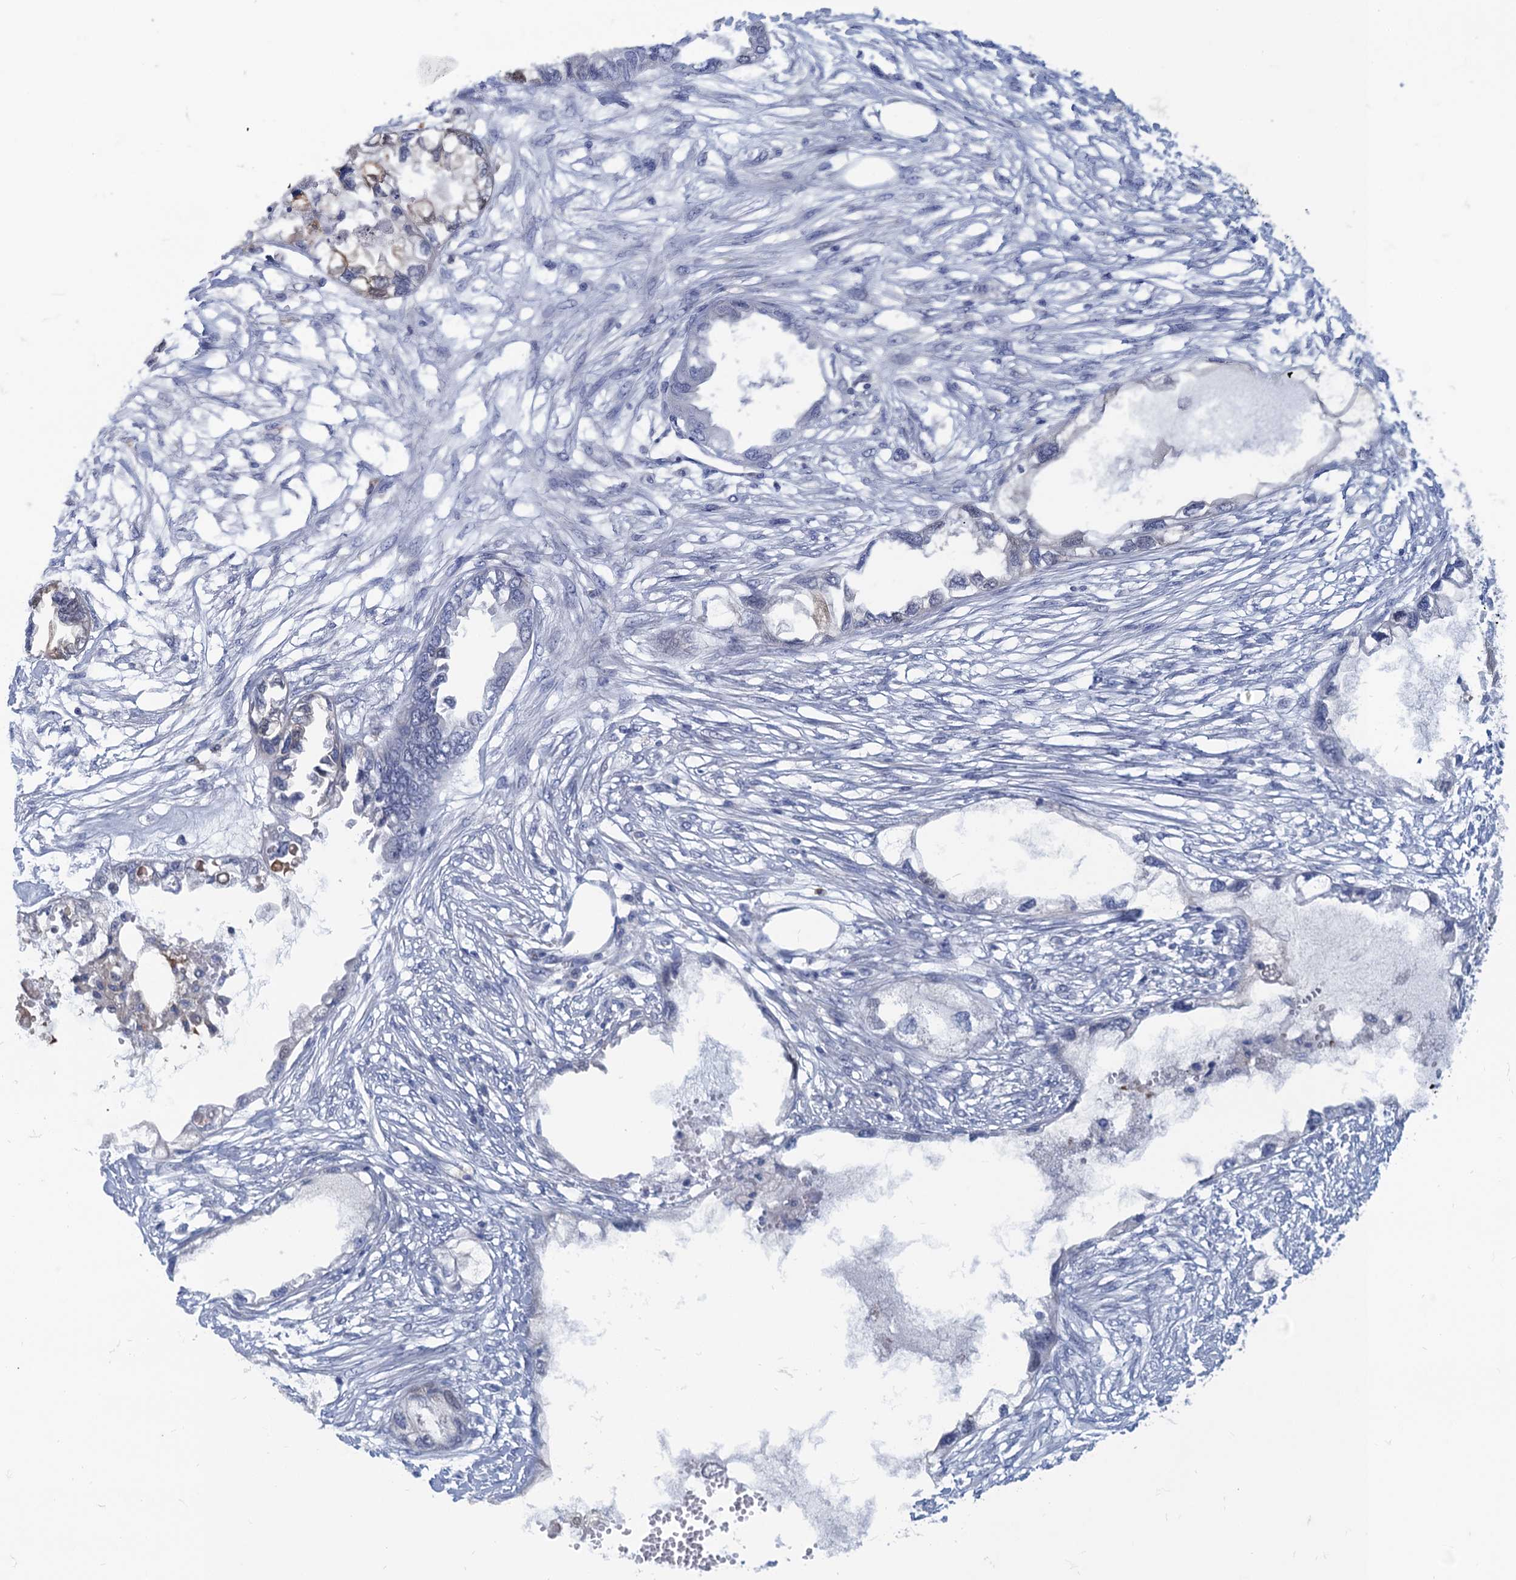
{"staining": {"intensity": "negative", "quantity": "none", "location": "none"}, "tissue": "endometrial cancer", "cell_type": "Tumor cells", "image_type": "cancer", "snomed": [{"axis": "morphology", "description": "Adenocarcinoma, NOS"}, {"axis": "morphology", "description": "Adenocarcinoma, metastatic, NOS"}, {"axis": "topography", "description": "Adipose tissue"}, {"axis": "topography", "description": "Endometrium"}], "caption": "Histopathology image shows no significant protein staining in tumor cells of endometrial cancer. Brightfield microscopy of immunohistochemistry stained with DAB (brown) and hematoxylin (blue), captured at high magnification.", "gene": "SCEL", "patient": {"sex": "female", "age": 67}}